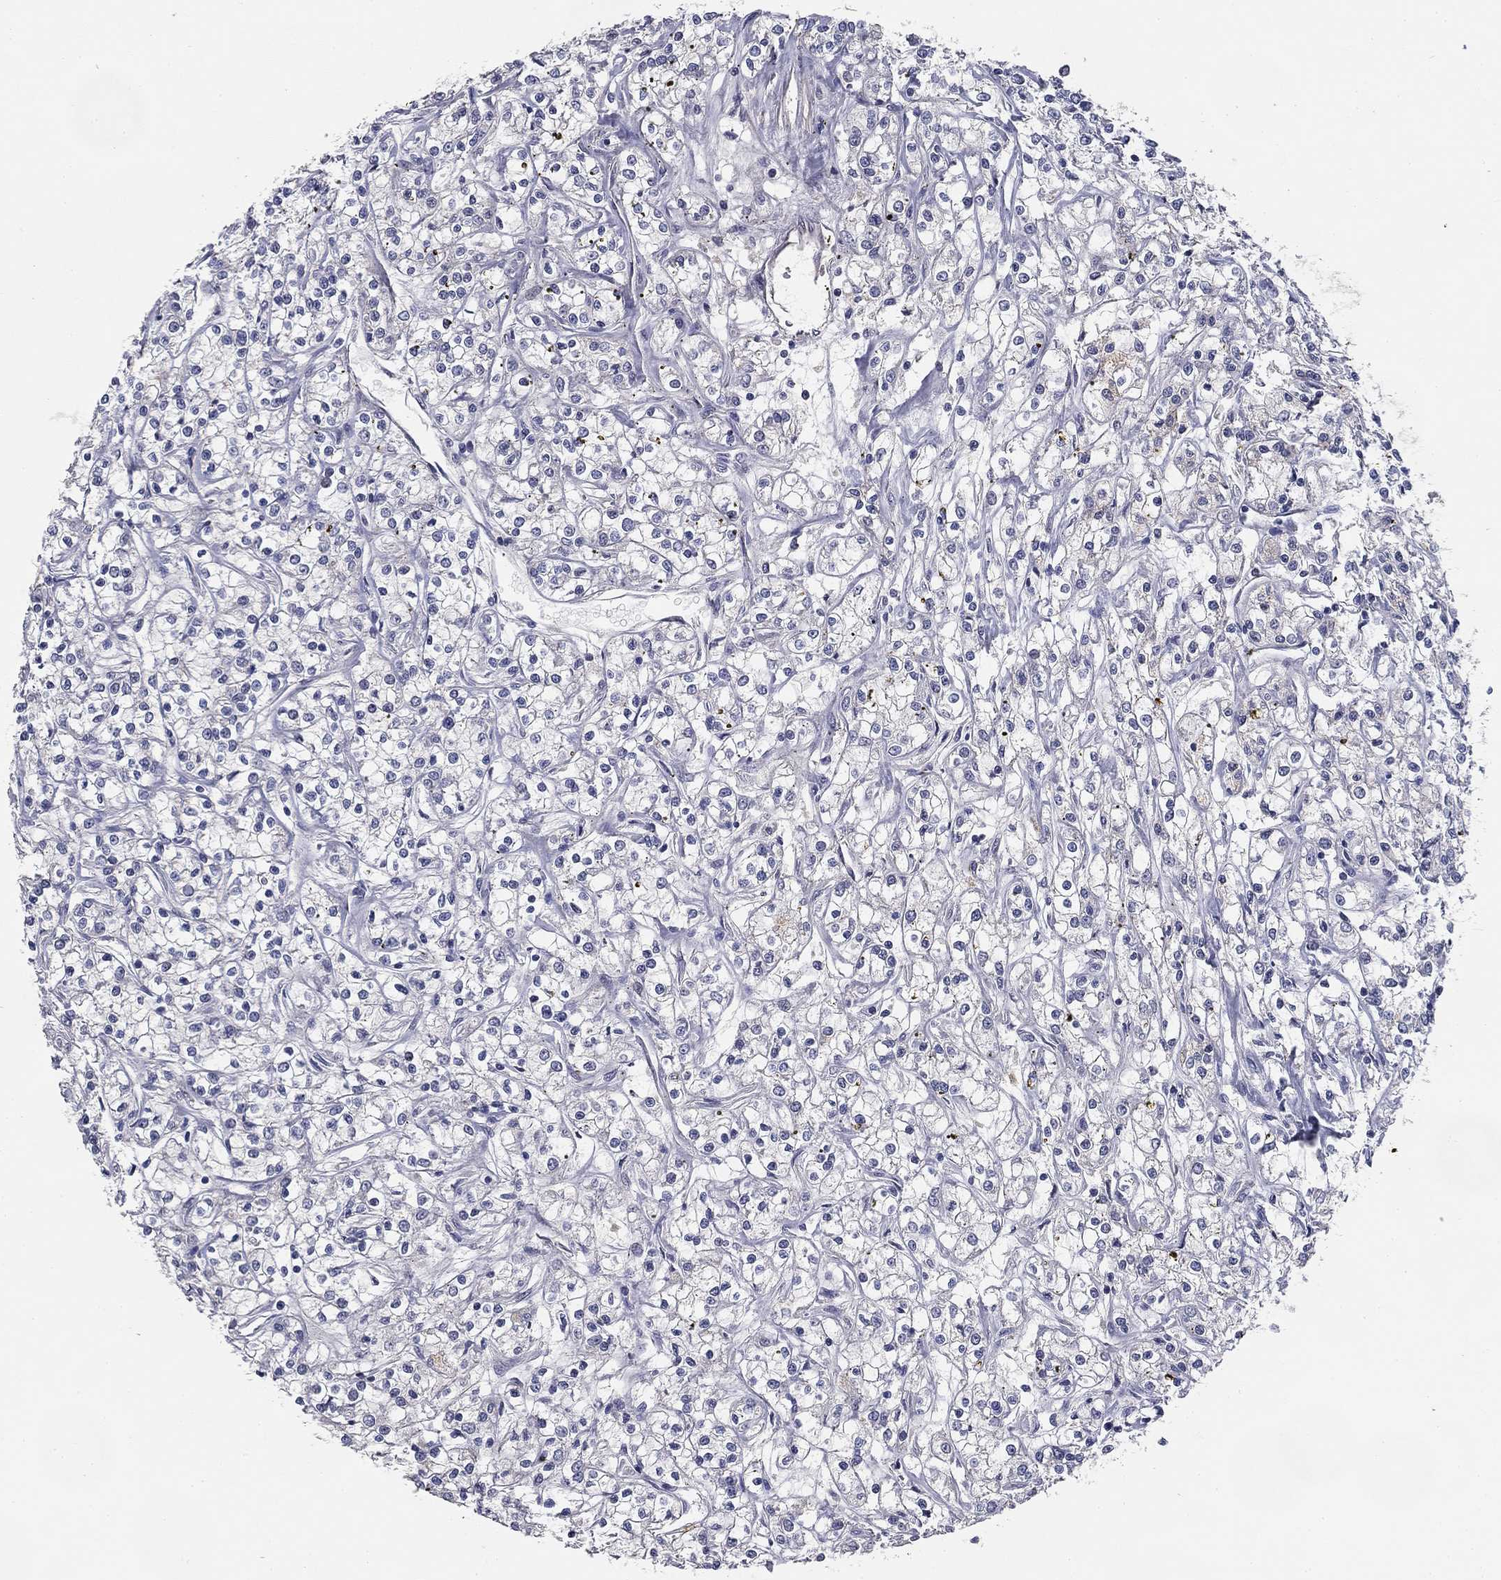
{"staining": {"intensity": "negative", "quantity": "none", "location": "none"}, "tissue": "renal cancer", "cell_type": "Tumor cells", "image_type": "cancer", "snomed": [{"axis": "morphology", "description": "Adenocarcinoma, NOS"}, {"axis": "topography", "description": "Kidney"}], "caption": "High power microscopy photomicrograph of an immunohistochemistry (IHC) micrograph of renal cancer (adenocarcinoma), revealing no significant positivity in tumor cells. The staining was performed using DAB to visualize the protein expression in brown, while the nuclei were stained in blue with hematoxylin (Magnification: 20x).", "gene": "CD274", "patient": {"sex": "female", "age": 59}}